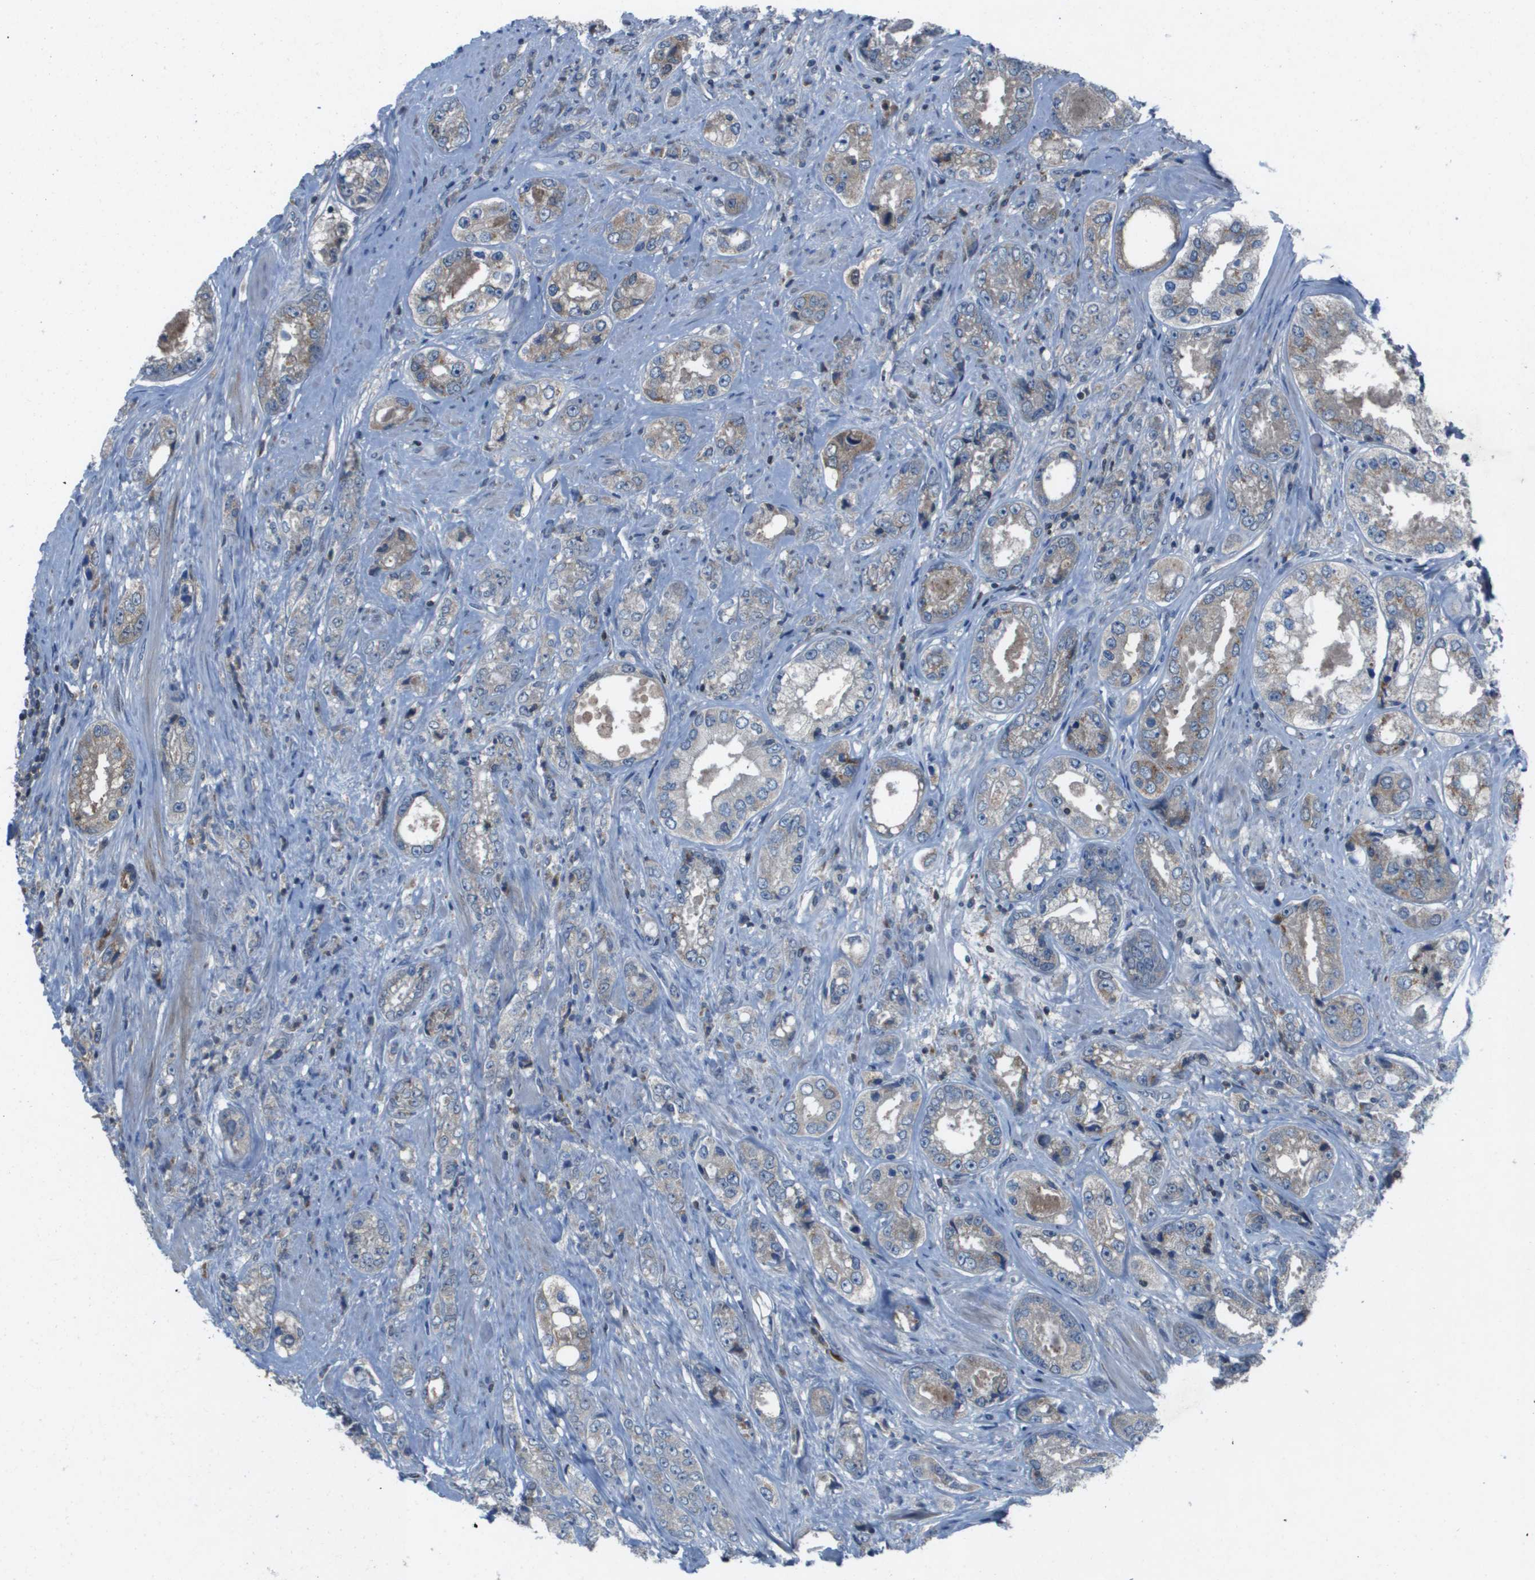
{"staining": {"intensity": "weak", "quantity": "<25%", "location": "cytoplasmic/membranous"}, "tissue": "prostate cancer", "cell_type": "Tumor cells", "image_type": "cancer", "snomed": [{"axis": "morphology", "description": "Adenocarcinoma, High grade"}, {"axis": "topography", "description": "Prostate"}], "caption": "A histopathology image of prostate cancer (high-grade adenocarcinoma) stained for a protein demonstrates no brown staining in tumor cells.", "gene": "CAMK4", "patient": {"sex": "male", "age": 61}}